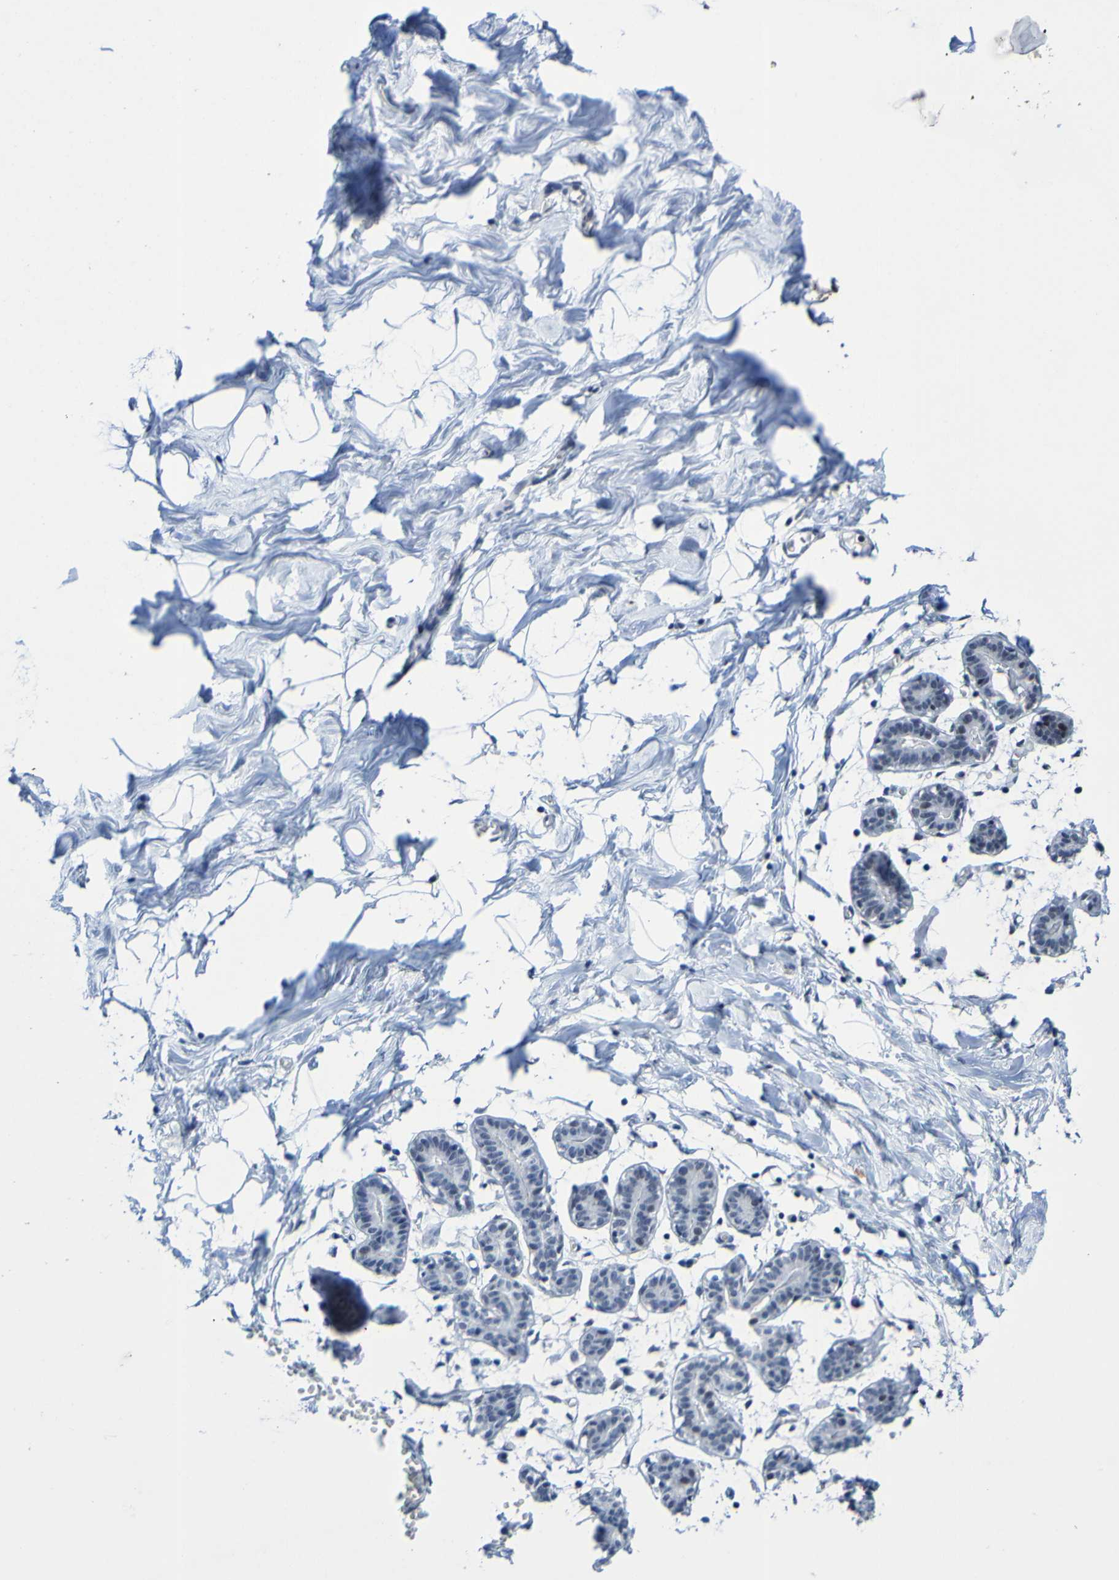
{"staining": {"intensity": "negative", "quantity": "none", "location": "none"}, "tissue": "breast", "cell_type": "Adipocytes", "image_type": "normal", "snomed": [{"axis": "morphology", "description": "Normal tissue, NOS"}, {"axis": "topography", "description": "Breast"}], "caption": "DAB immunohistochemical staining of benign human breast exhibits no significant expression in adipocytes. The staining is performed using DAB brown chromogen with nuclei counter-stained in using hematoxylin.", "gene": "PCGF1", "patient": {"sex": "female", "age": 27}}